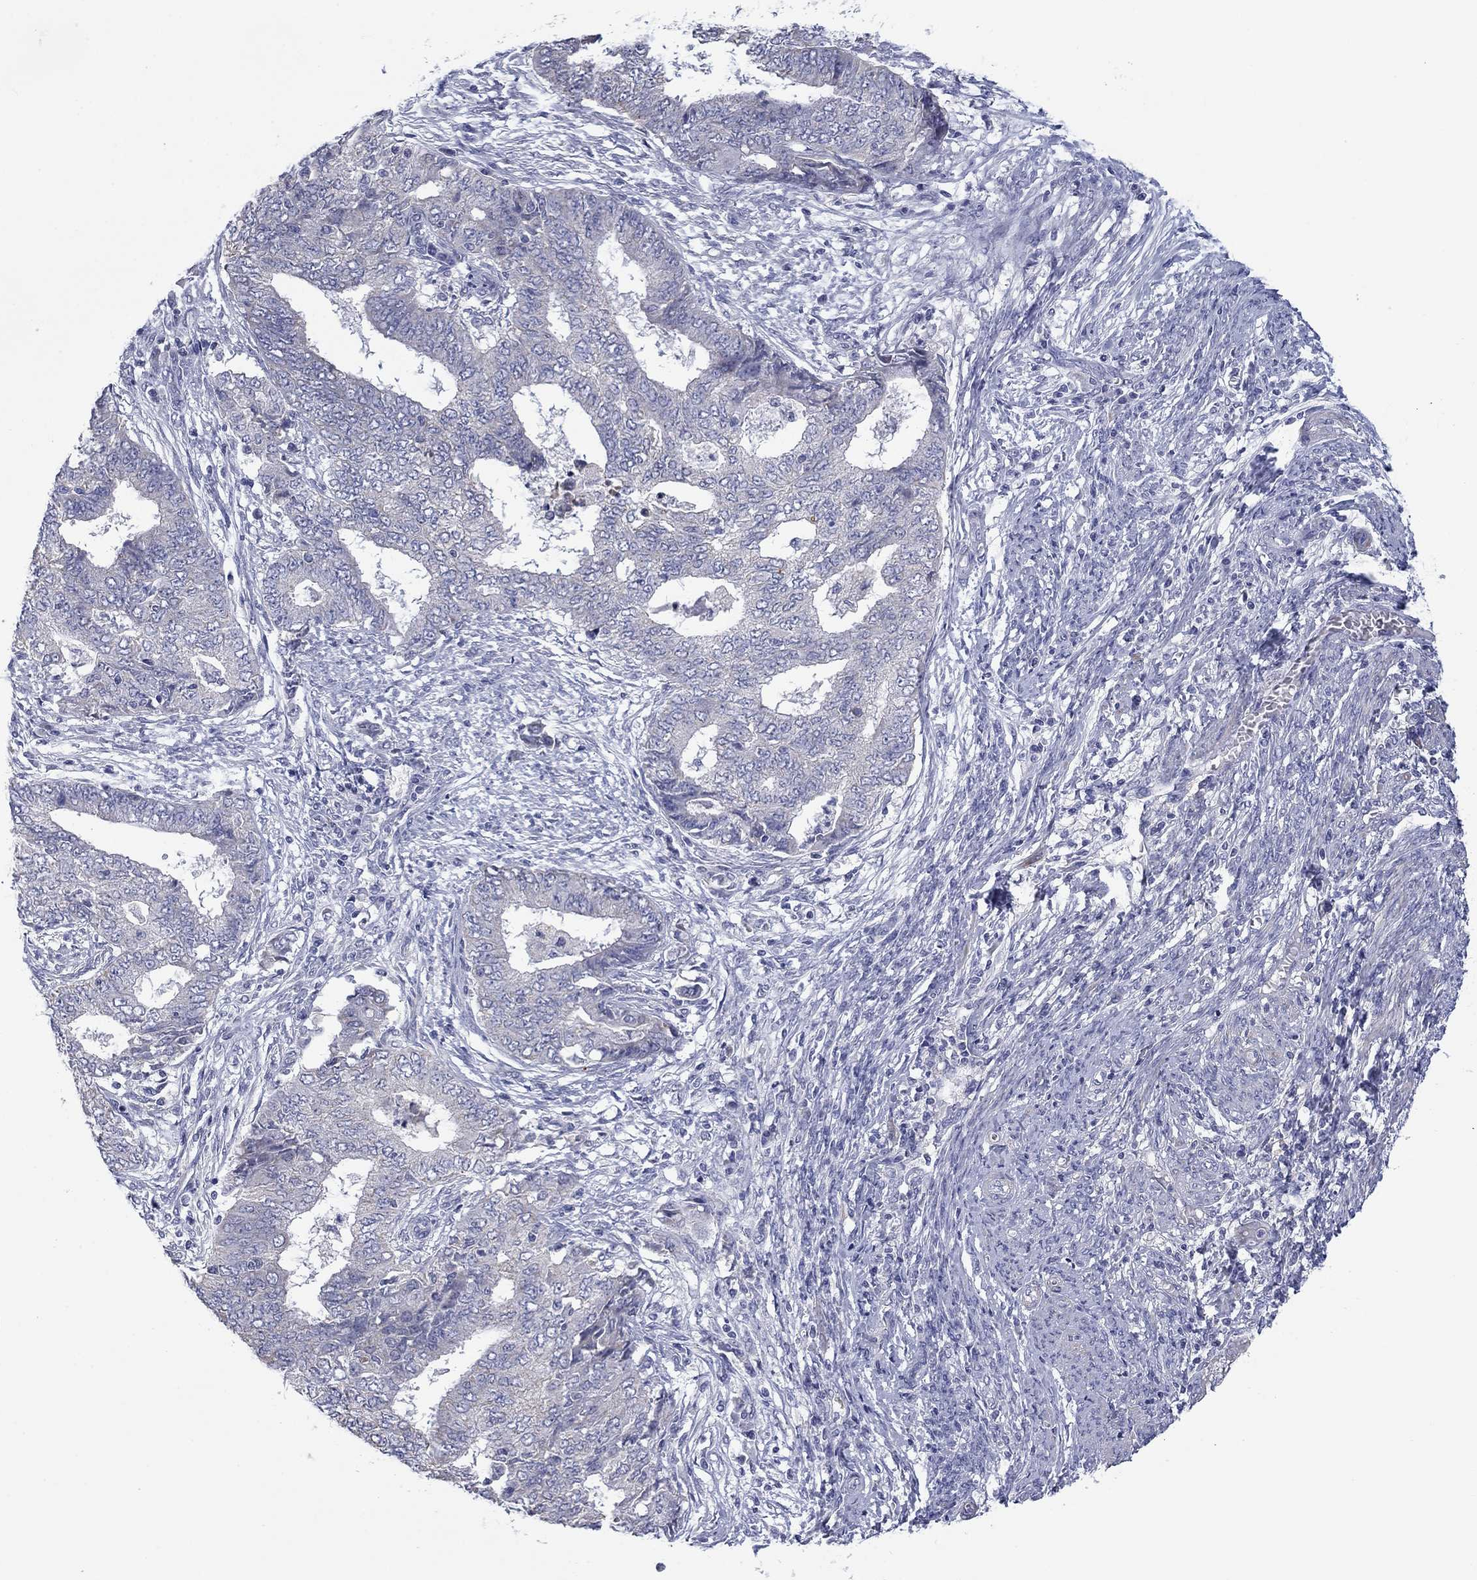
{"staining": {"intensity": "negative", "quantity": "none", "location": "none"}, "tissue": "endometrial cancer", "cell_type": "Tumor cells", "image_type": "cancer", "snomed": [{"axis": "morphology", "description": "Adenocarcinoma, NOS"}, {"axis": "topography", "description": "Endometrium"}], "caption": "An immunohistochemistry histopathology image of endometrial adenocarcinoma is shown. There is no staining in tumor cells of endometrial adenocarcinoma.", "gene": "FRK", "patient": {"sex": "female", "age": 62}}